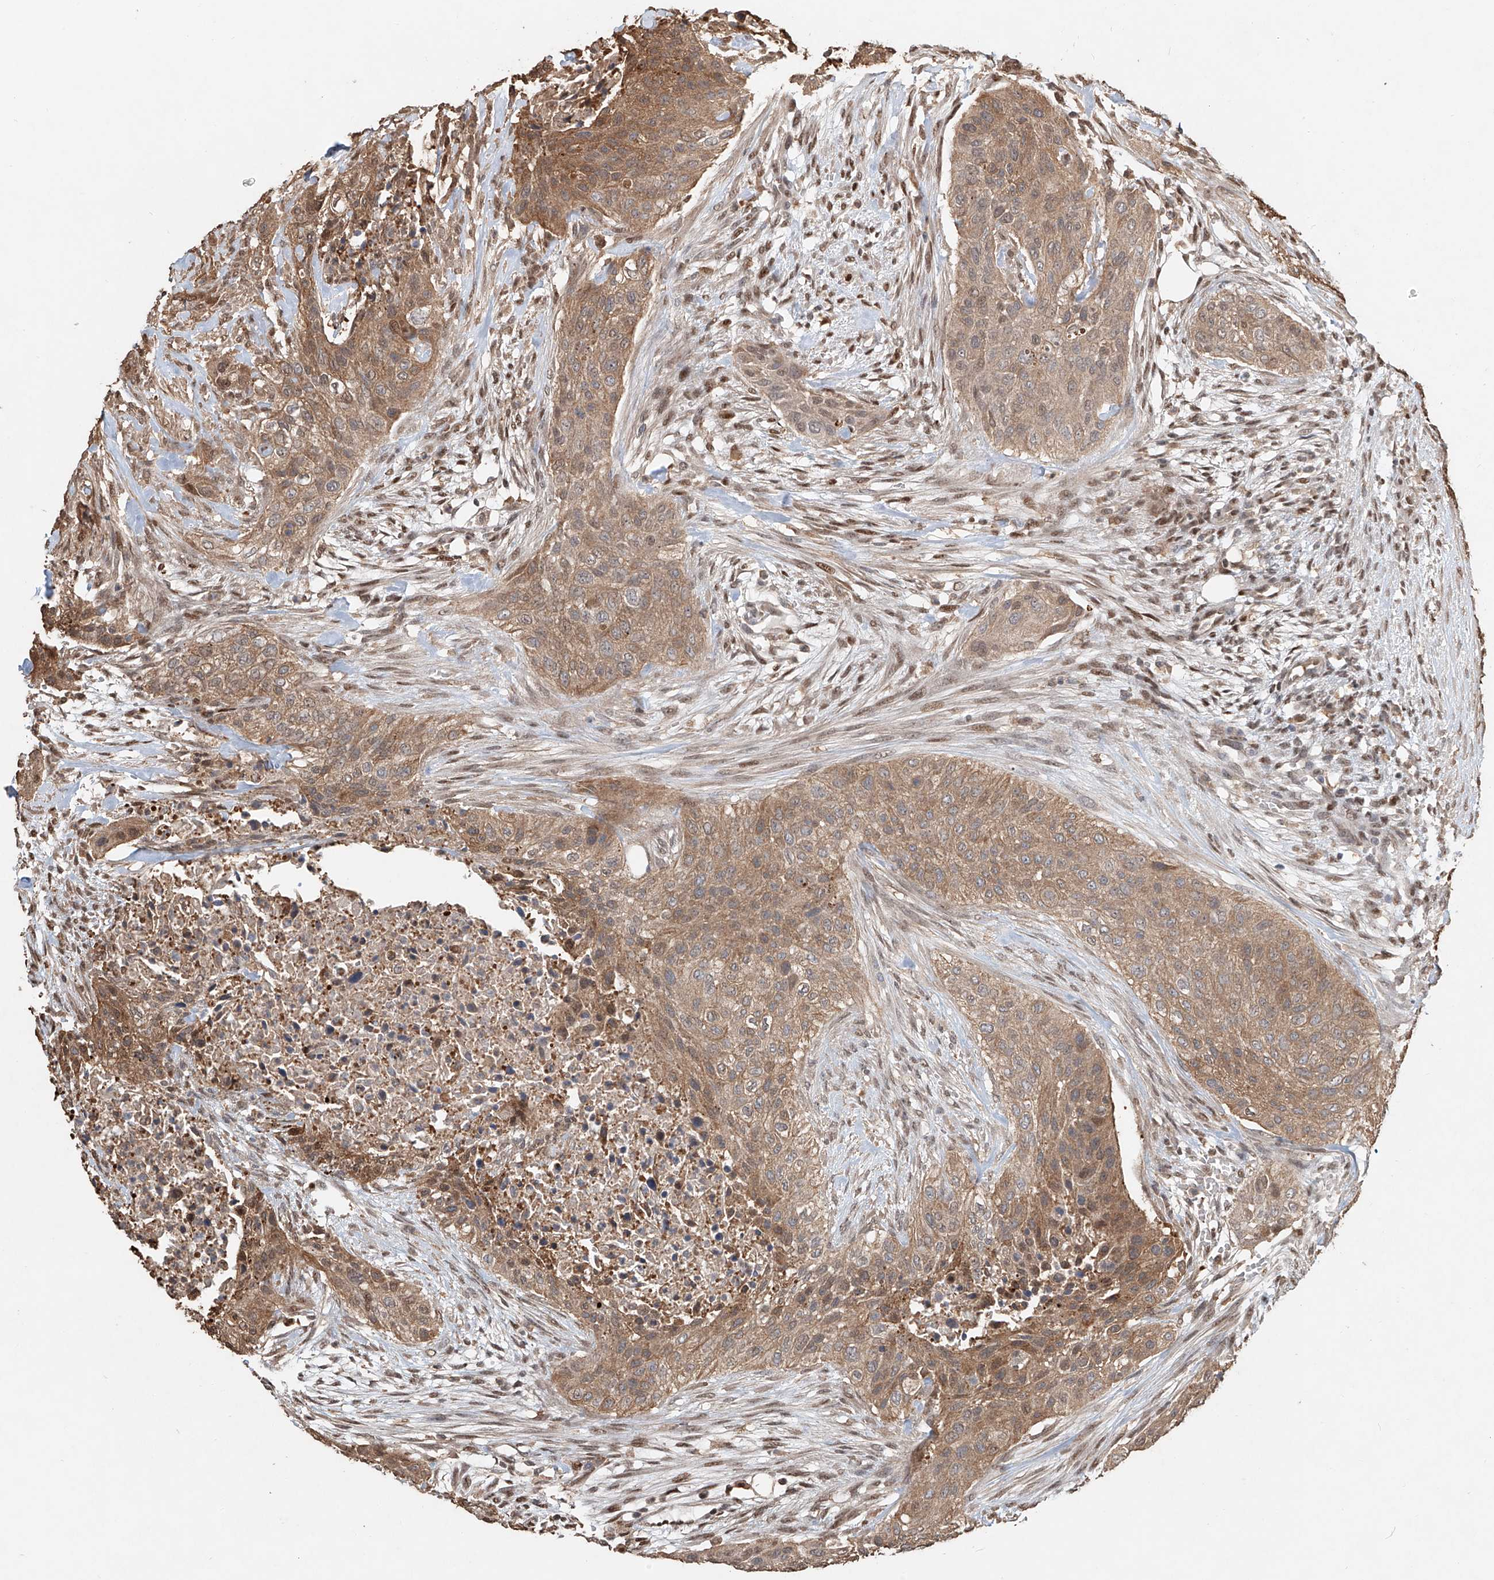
{"staining": {"intensity": "moderate", "quantity": ">75%", "location": "cytoplasmic/membranous"}, "tissue": "urothelial cancer", "cell_type": "Tumor cells", "image_type": "cancer", "snomed": [{"axis": "morphology", "description": "Urothelial carcinoma, High grade"}, {"axis": "topography", "description": "Urinary bladder"}], "caption": "High-magnification brightfield microscopy of urothelial carcinoma (high-grade) stained with DAB (brown) and counterstained with hematoxylin (blue). tumor cells exhibit moderate cytoplasmic/membranous positivity is appreciated in approximately>75% of cells.", "gene": "RMND1", "patient": {"sex": "male", "age": 35}}